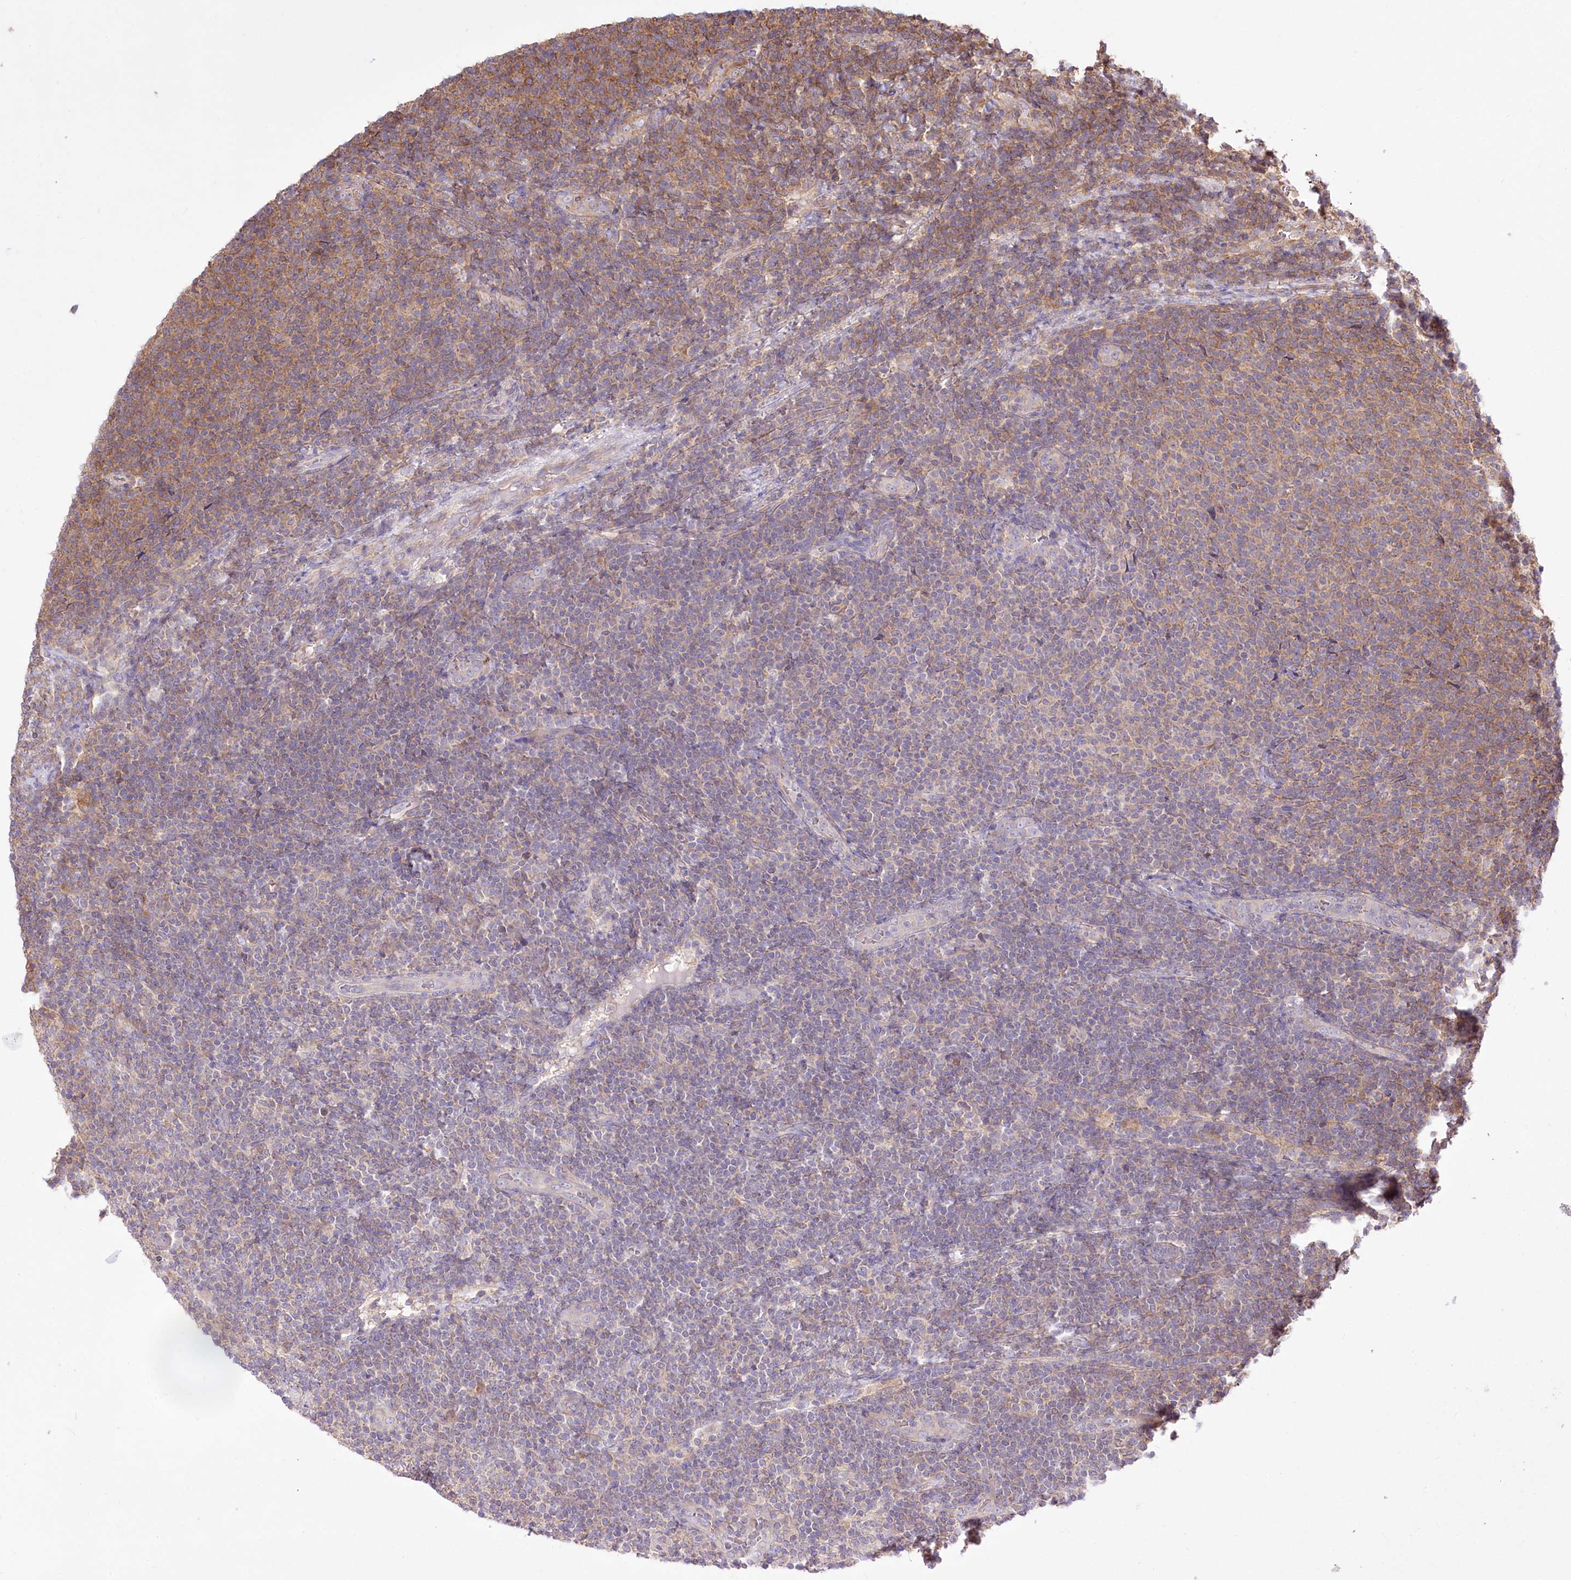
{"staining": {"intensity": "moderate", "quantity": "25%-75%", "location": "cytoplasmic/membranous"}, "tissue": "lymphoma", "cell_type": "Tumor cells", "image_type": "cancer", "snomed": [{"axis": "morphology", "description": "Malignant lymphoma, non-Hodgkin's type, Low grade"}, {"axis": "topography", "description": "Lymph node"}], "caption": "Protein analysis of lymphoma tissue reveals moderate cytoplasmic/membranous staining in approximately 25%-75% of tumor cells.", "gene": "XYLB", "patient": {"sex": "male", "age": 66}}